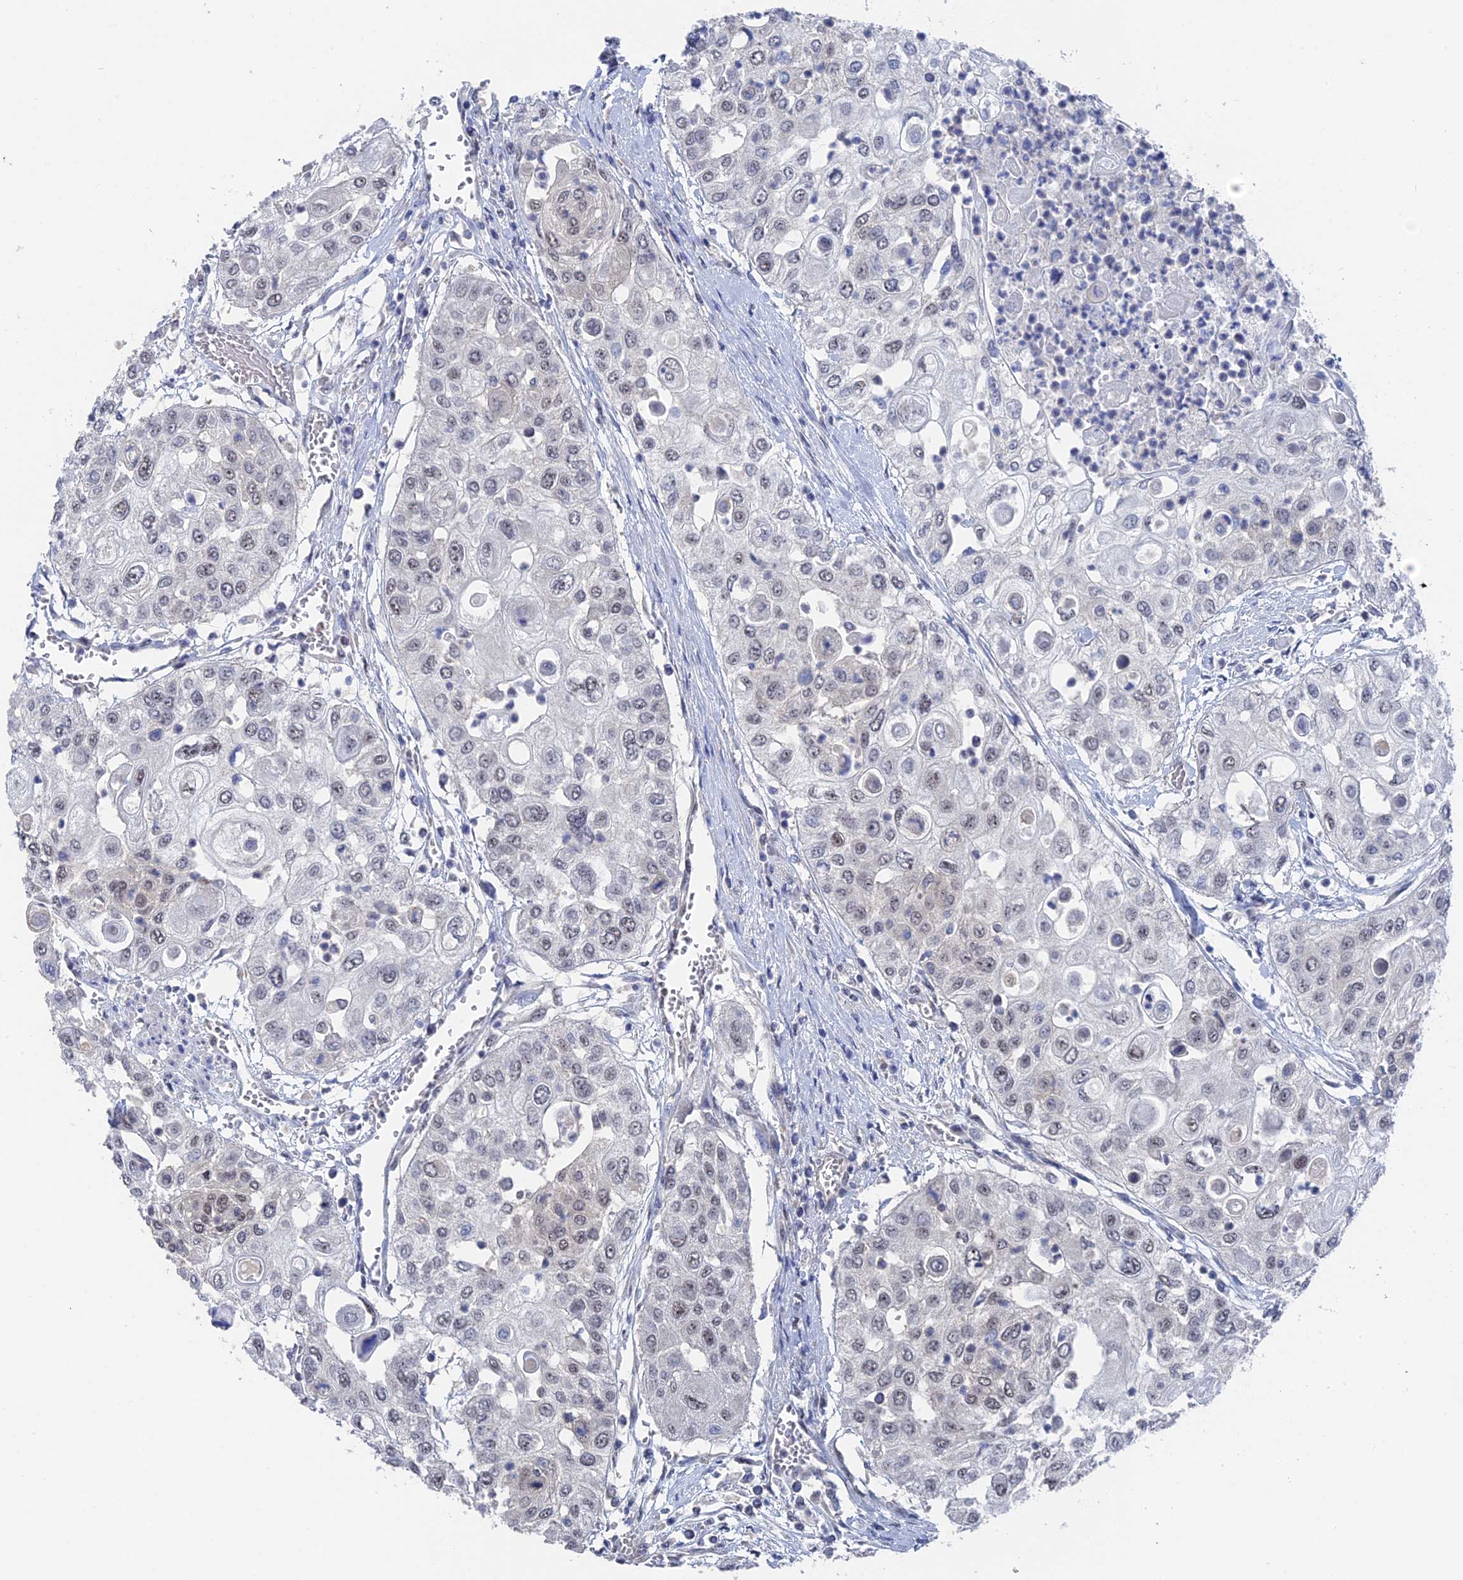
{"staining": {"intensity": "weak", "quantity": "25%-75%", "location": "nuclear"}, "tissue": "urothelial cancer", "cell_type": "Tumor cells", "image_type": "cancer", "snomed": [{"axis": "morphology", "description": "Urothelial carcinoma, High grade"}, {"axis": "topography", "description": "Urinary bladder"}], "caption": "Immunohistochemical staining of human urothelial carcinoma (high-grade) exhibits low levels of weak nuclear protein positivity in approximately 25%-75% of tumor cells. The staining was performed using DAB to visualize the protein expression in brown, while the nuclei were stained in blue with hematoxylin (Magnification: 20x).", "gene": "TSSC4", "patient": {"sex": "female", "age": 79}}